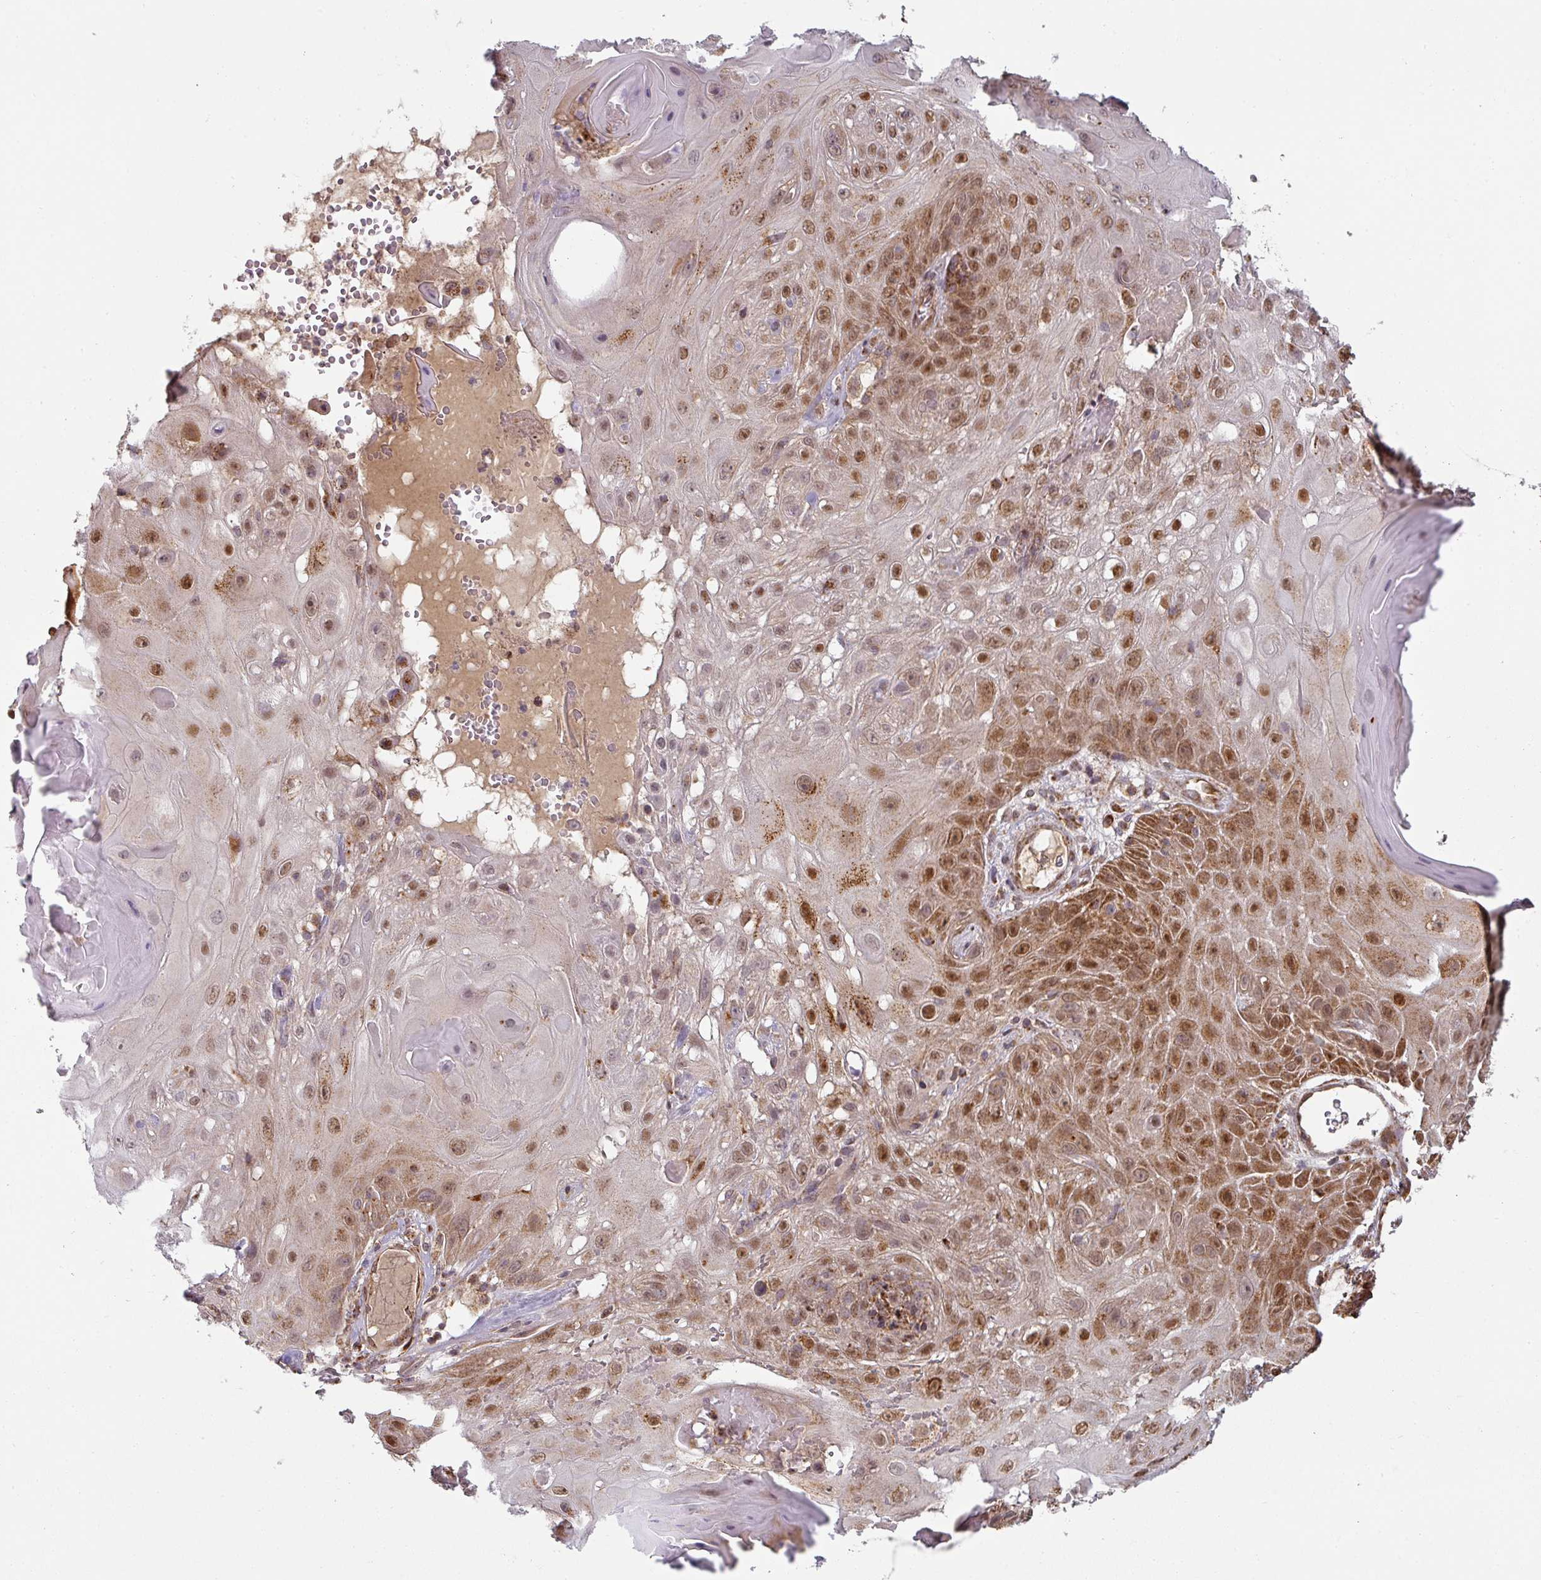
{"staining": {"intensity": "strong", "quantity": "25%-75%", "location": "cytoplasmic/membranous,nuclear"}, "tissue": "skin cancer", "cell_type": "Tumor cells", "image_type": "cancer", "snomed": [{"axis": "morphology", "description": "Normal tissue, NOS"}, {"axis": "morphology", "description": "Squamous cell carcinoma, NOS"}, {"axis": "topography", "description": "Skin"}, {"axis": "topography", "description": "Cartilage tissue"}], "caption": "High-power microscopy captured an immunohistochemistry photomicrograph of skin cancer (squamous cell carcinoma), revealing strong cytoplasmic/membranous and nuclear expression in about 25%-75% of tumor cells. (brown staining indicates protein expression, while blue staining denotes nuclei).", "gene": "MRPS16", "patient": {"sex": "female", "age": 79}}